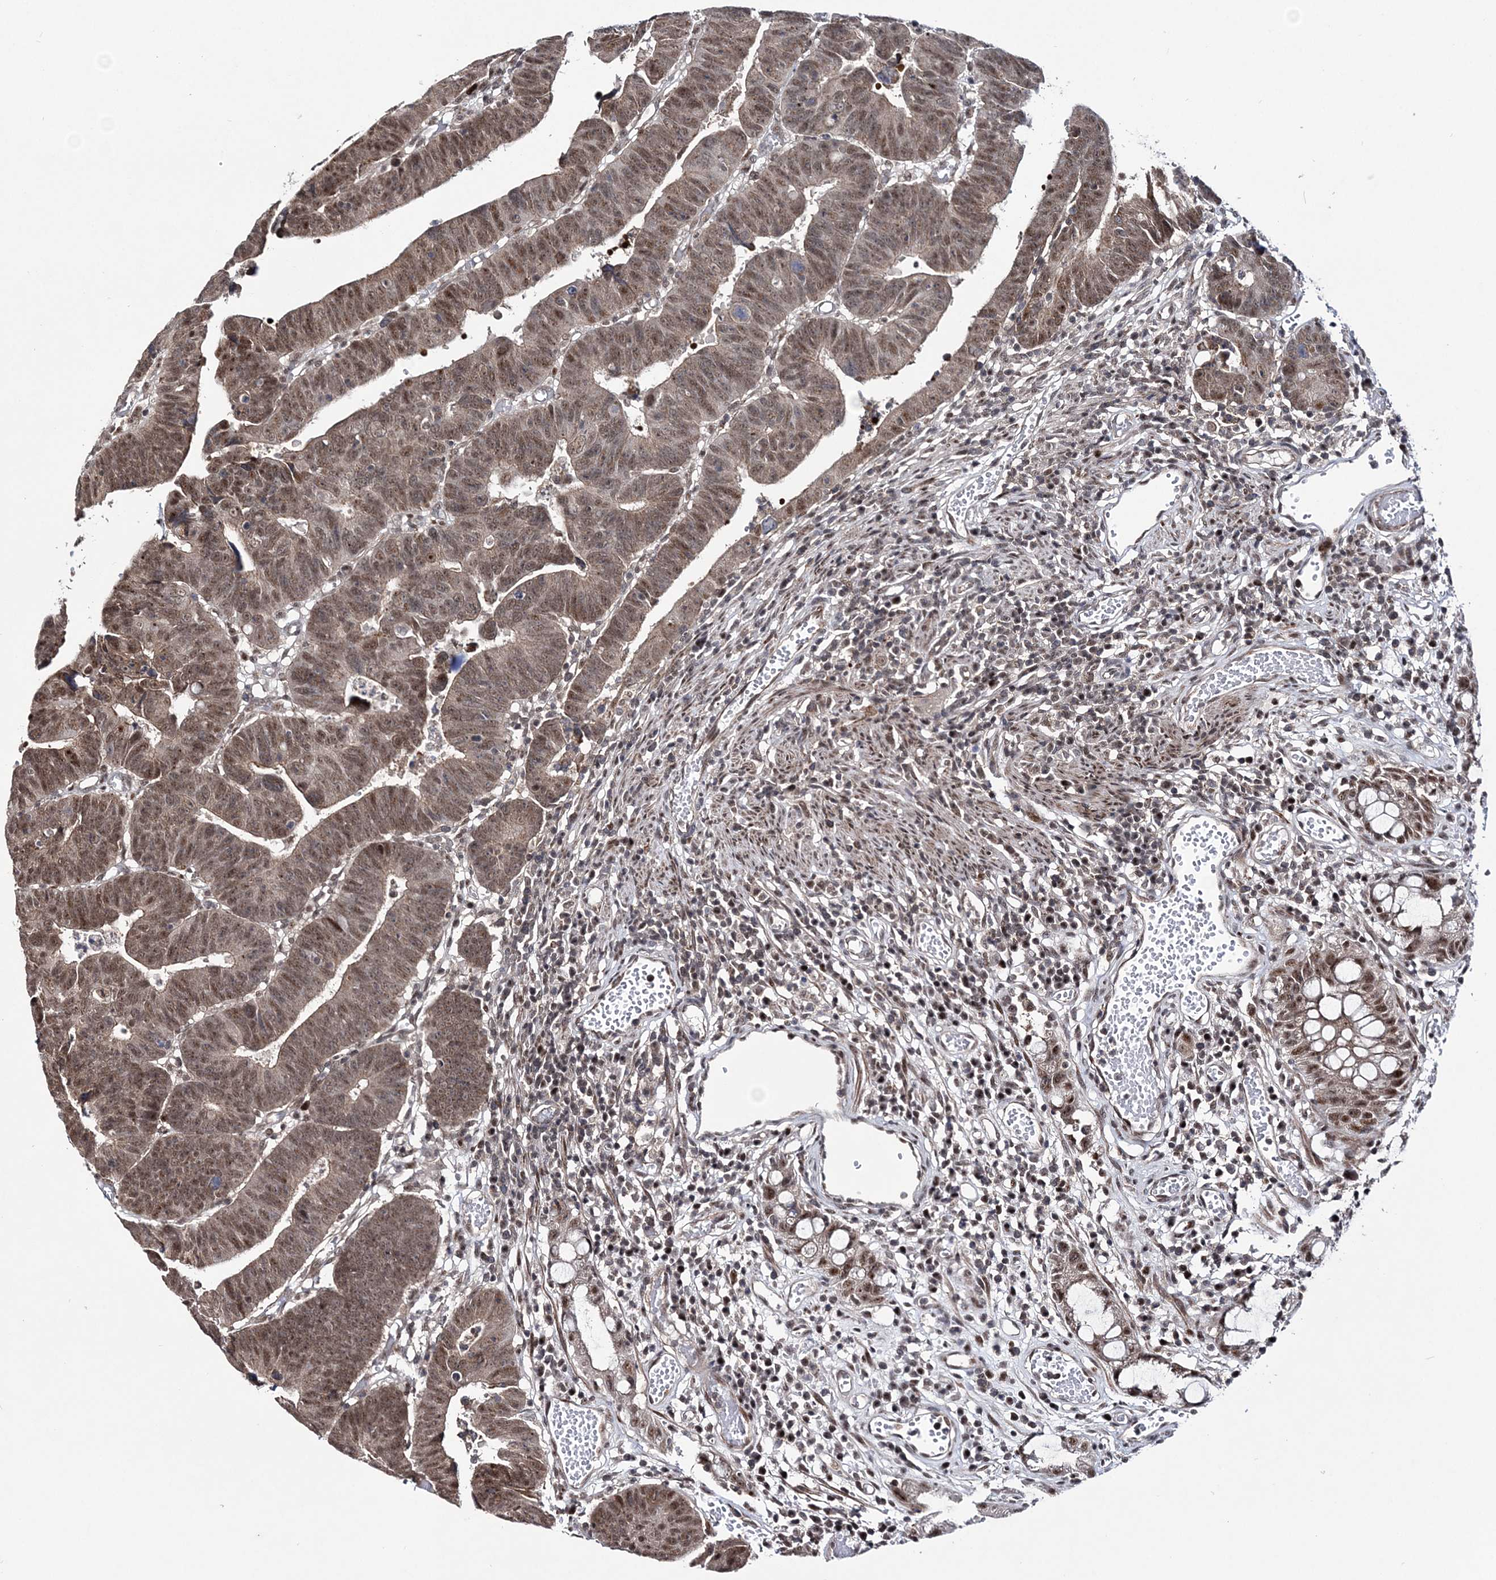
{"staining": {"intensity": "moderate", "quantity": ">75%", "location": "nuclear"}, "tissue": "colorectal cancer", "cell_type": "Tumor cells", "image_type": "cancer", "snomed": [{"axis": "morphology", "description": "Adenocarcinoma, NOS"}, {"axis": "topography", "description": "Rectum"}], "caption": "Colorectal cancer (adenocarcinoma) stained for a protein exhibits moderate nuclear positivity in tumor cells.", "gene": "TATDN2", "patient": {"sex": "female", "age": 65}}